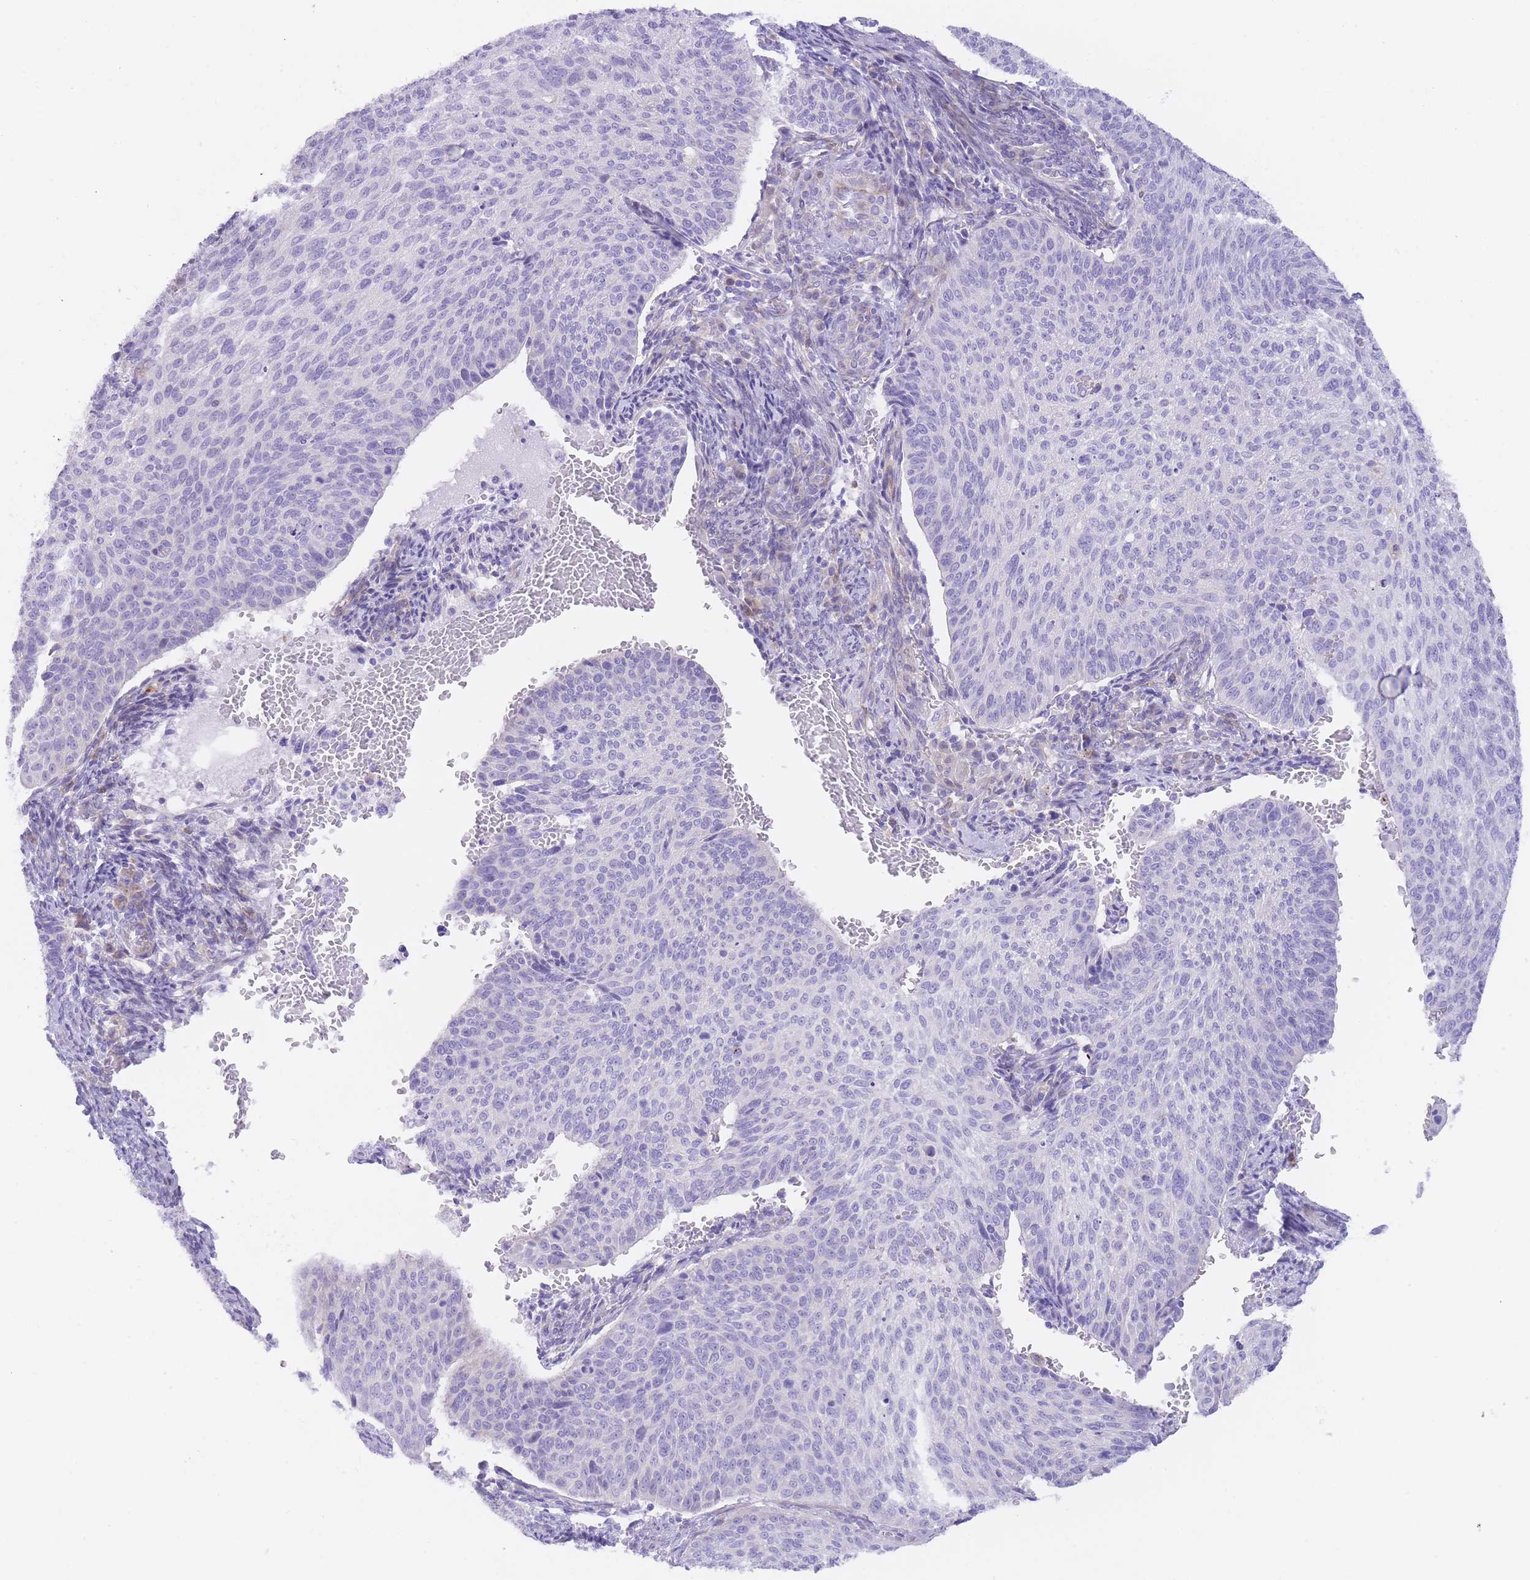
{"staining": {"intensity": "negative", "quantity": "none", "location": "none"}, "tissue": "cervical cancer", "cell_type": "Tumor cells", "image_type": "cancer", "snomed": [{"axis": "morphology", "description": "Squamous cell carcinoma, NOS"}, {"axis": "topography", "description": "Cervix"}], "caption": "This is an immunohistochemistry (IHC) micrograph of cervical squamous cell carcinoma. There is no positivity in tumor cells.", "gene": "QTRT1", "patient": {"sex": "female", "age": 70}}